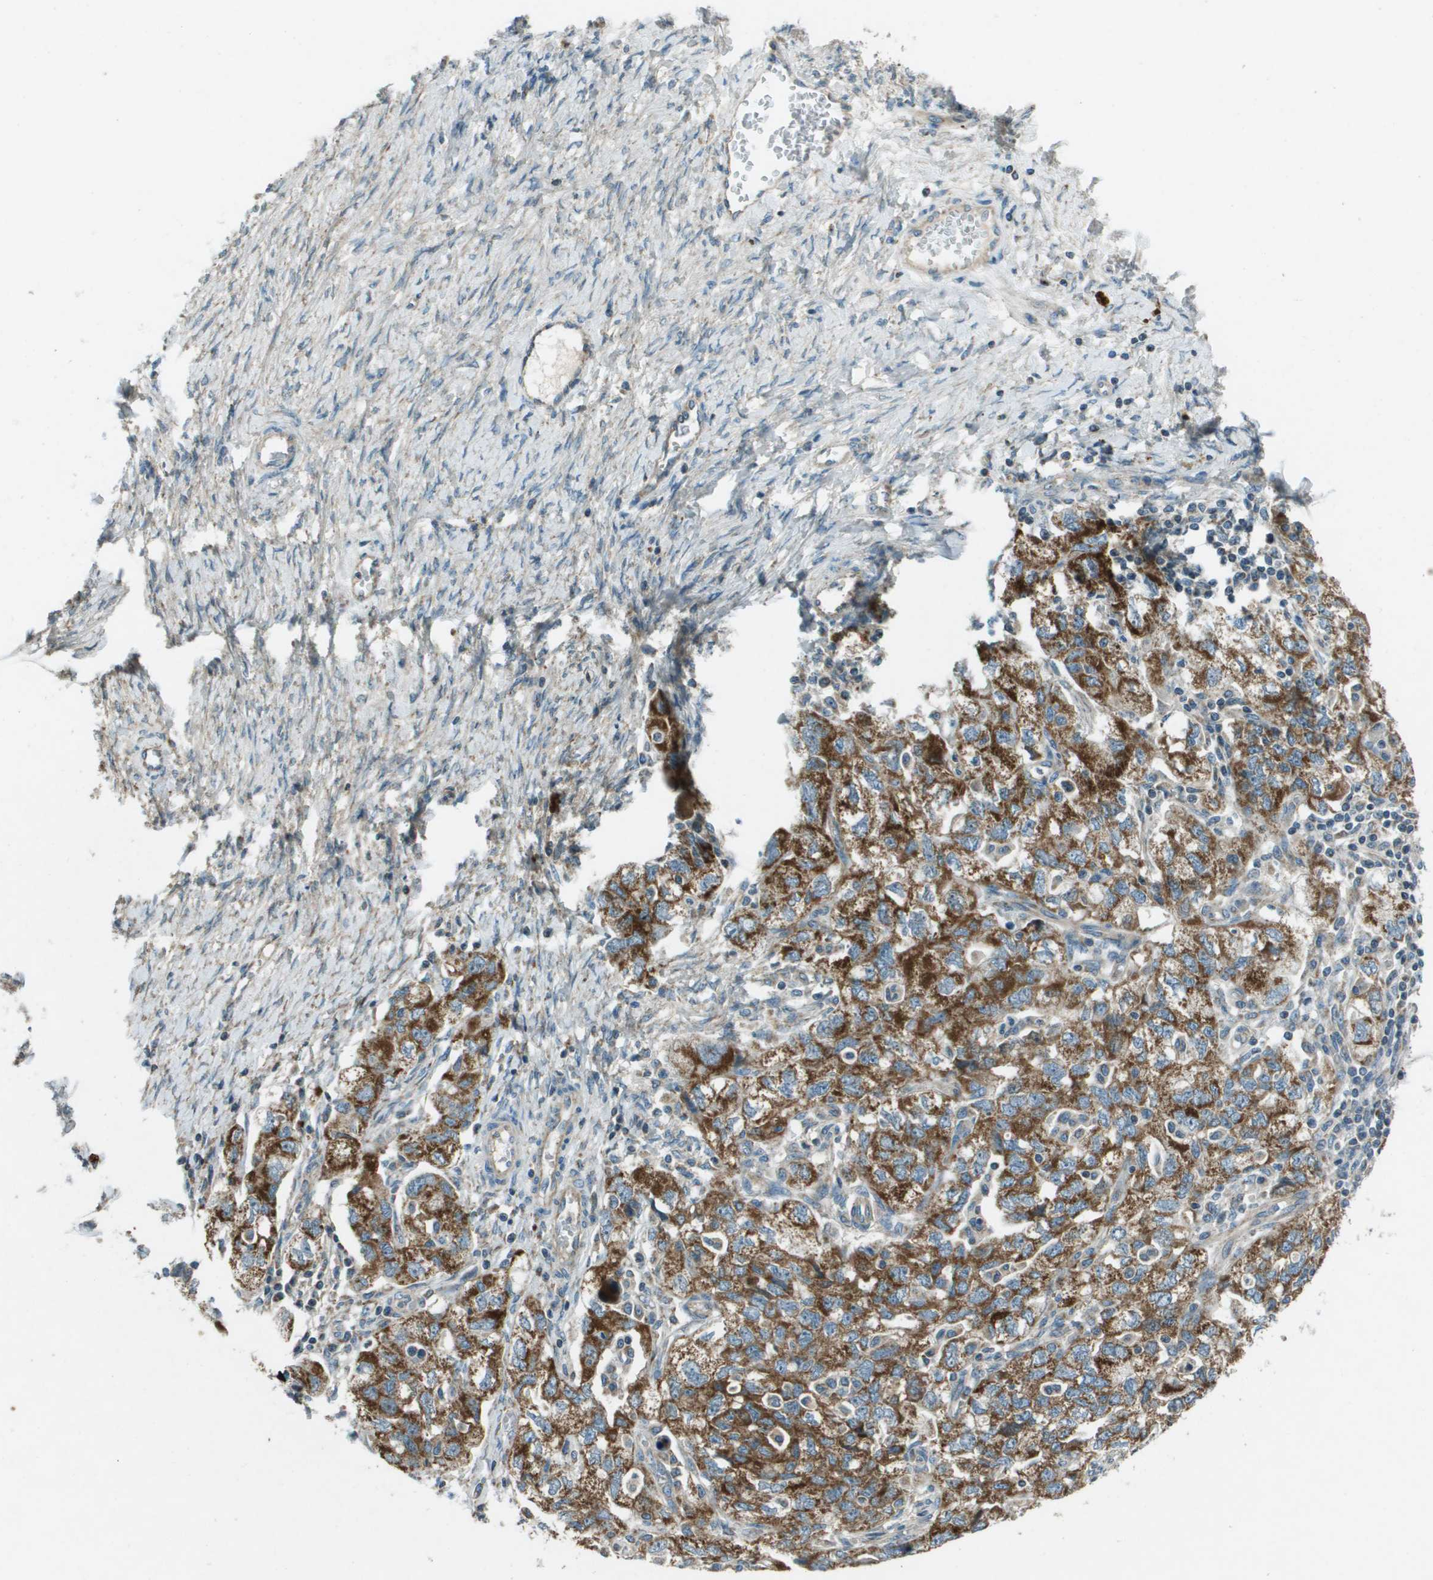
{"staining": {"intensity": "moderate", "quantity": ">75%", "location": "cytoplasmic/membranous"}, "tissue": "ovarian cancer", "cell_type": "Tumor cells", "image_type": "cancer", "snomed": [{"axis": "morphology", "description": "Carcinoma, NOS"}, {"axis": "morphology", "description": "Cystadenocarcinoma, serous, NOS"}, {"axis": "topography", "description": "Ovary"}], "caption": "Tumor cells demonstrate moderate cytoplasmic/membranous positivity in about >75% of cells in ovarian carcinoma. (Stains: DAB (3,3'-diaminobenzidine) in brown, nuclei in blue, Microscopy: brightfield microscopy at high magnification).", "gene": "MIGA1", "patient": {"sex": "female", "age": 69}}